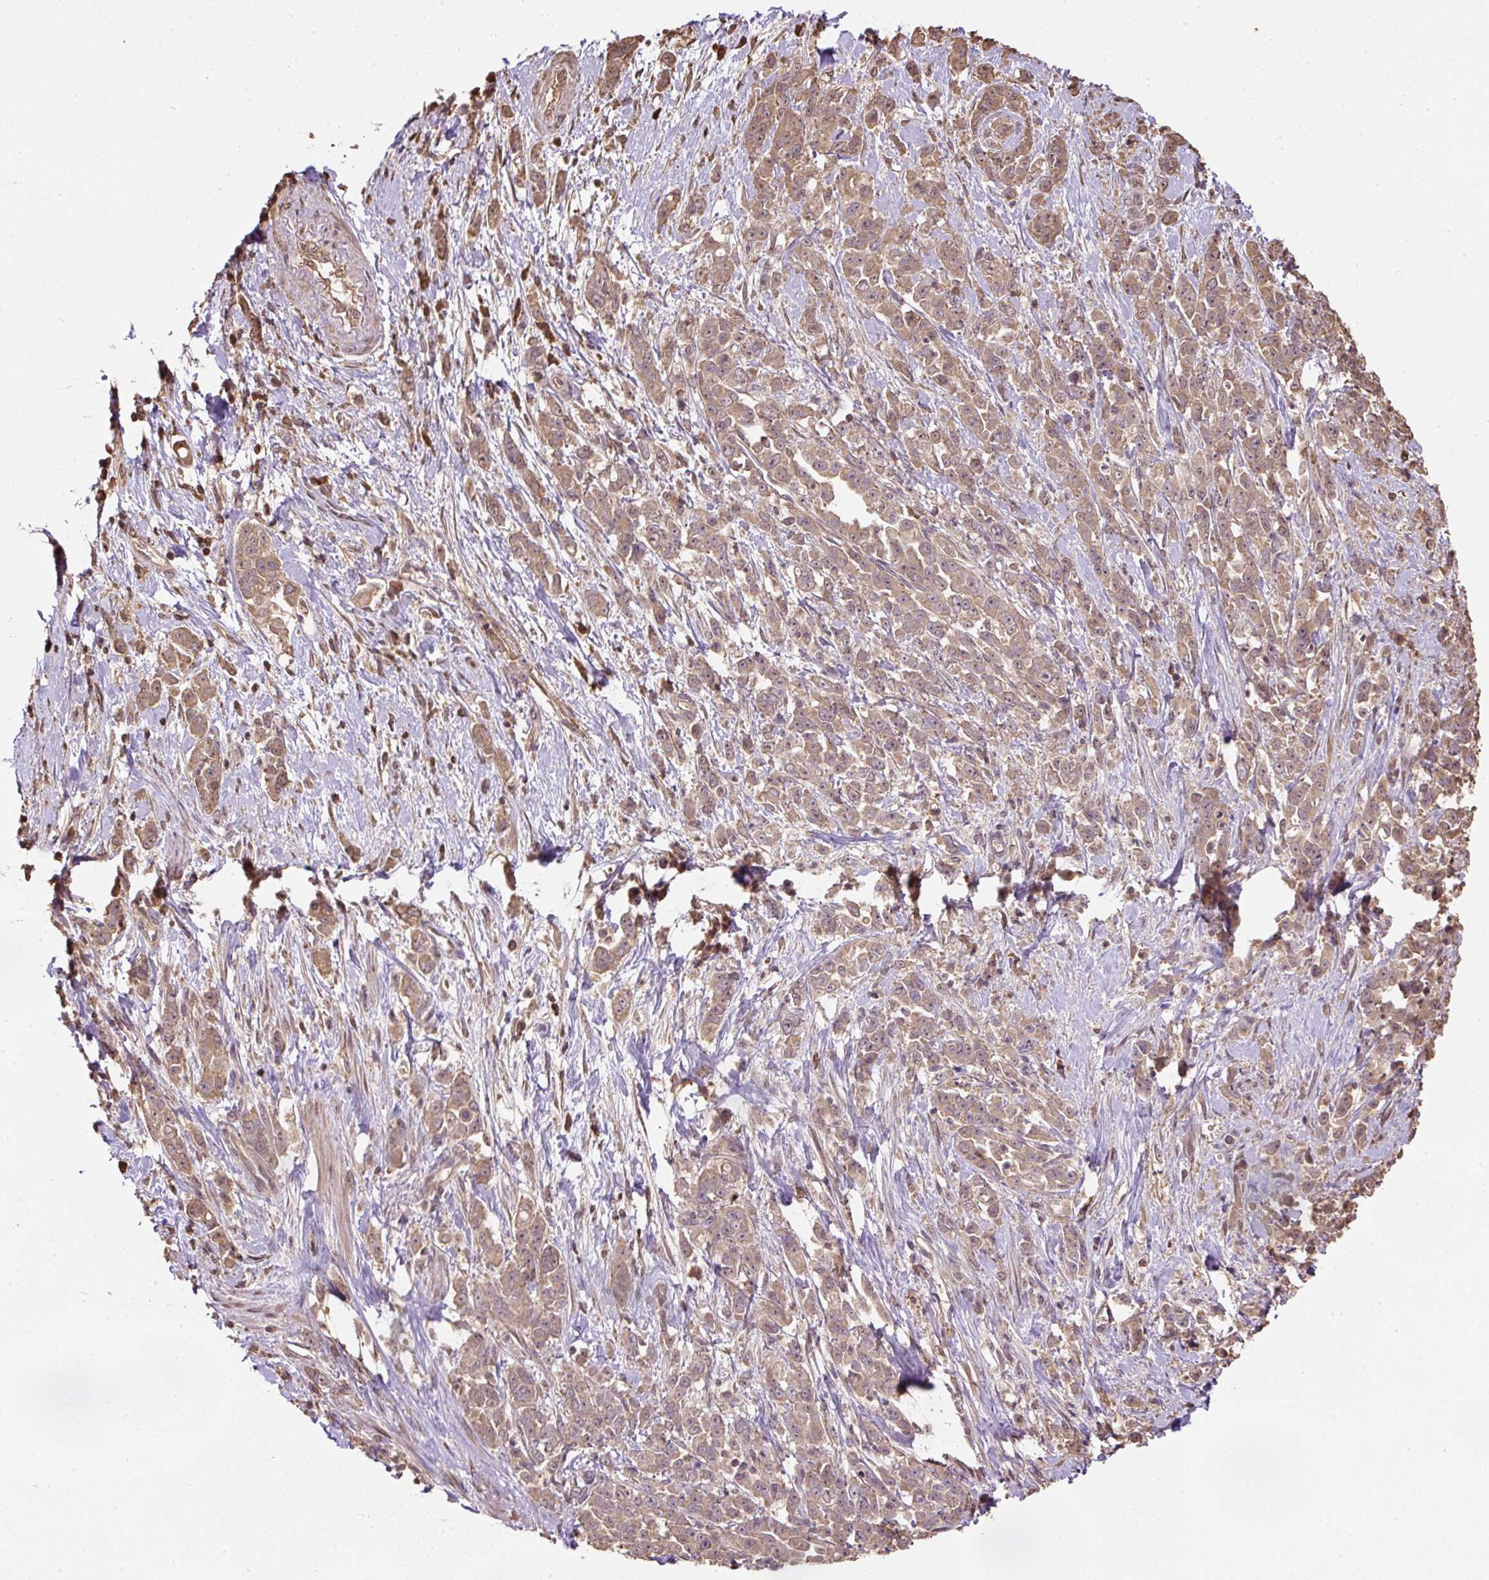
{"staining": {"intensity": "moderate", "quantity": ">75%", "location": "cytoplasmic/membranous,nuclear"}, "tissue": "pancreatic cancer", "cell_type": "Tumor cells", "image_type": "cancer", "snomed": [{"axis": "morphology", "description": "Normal tissue, NOS"}, {"axis": "morphology", "description": "Adenocarcinoma, NOS"}, {"axis": "topography", "description": "Pancreas"}], "caption": "Immunohistochemistry (IHC) histopathology image of pancreatic cancer stained for a protein (brown), which demonstrates medium levels of moderate cytoplasmic/membranous and nuclear staining in approximately >75% of tumor cells.", "gene": "TMEM170B", "patient": {"sex": "female", "age": 64}}